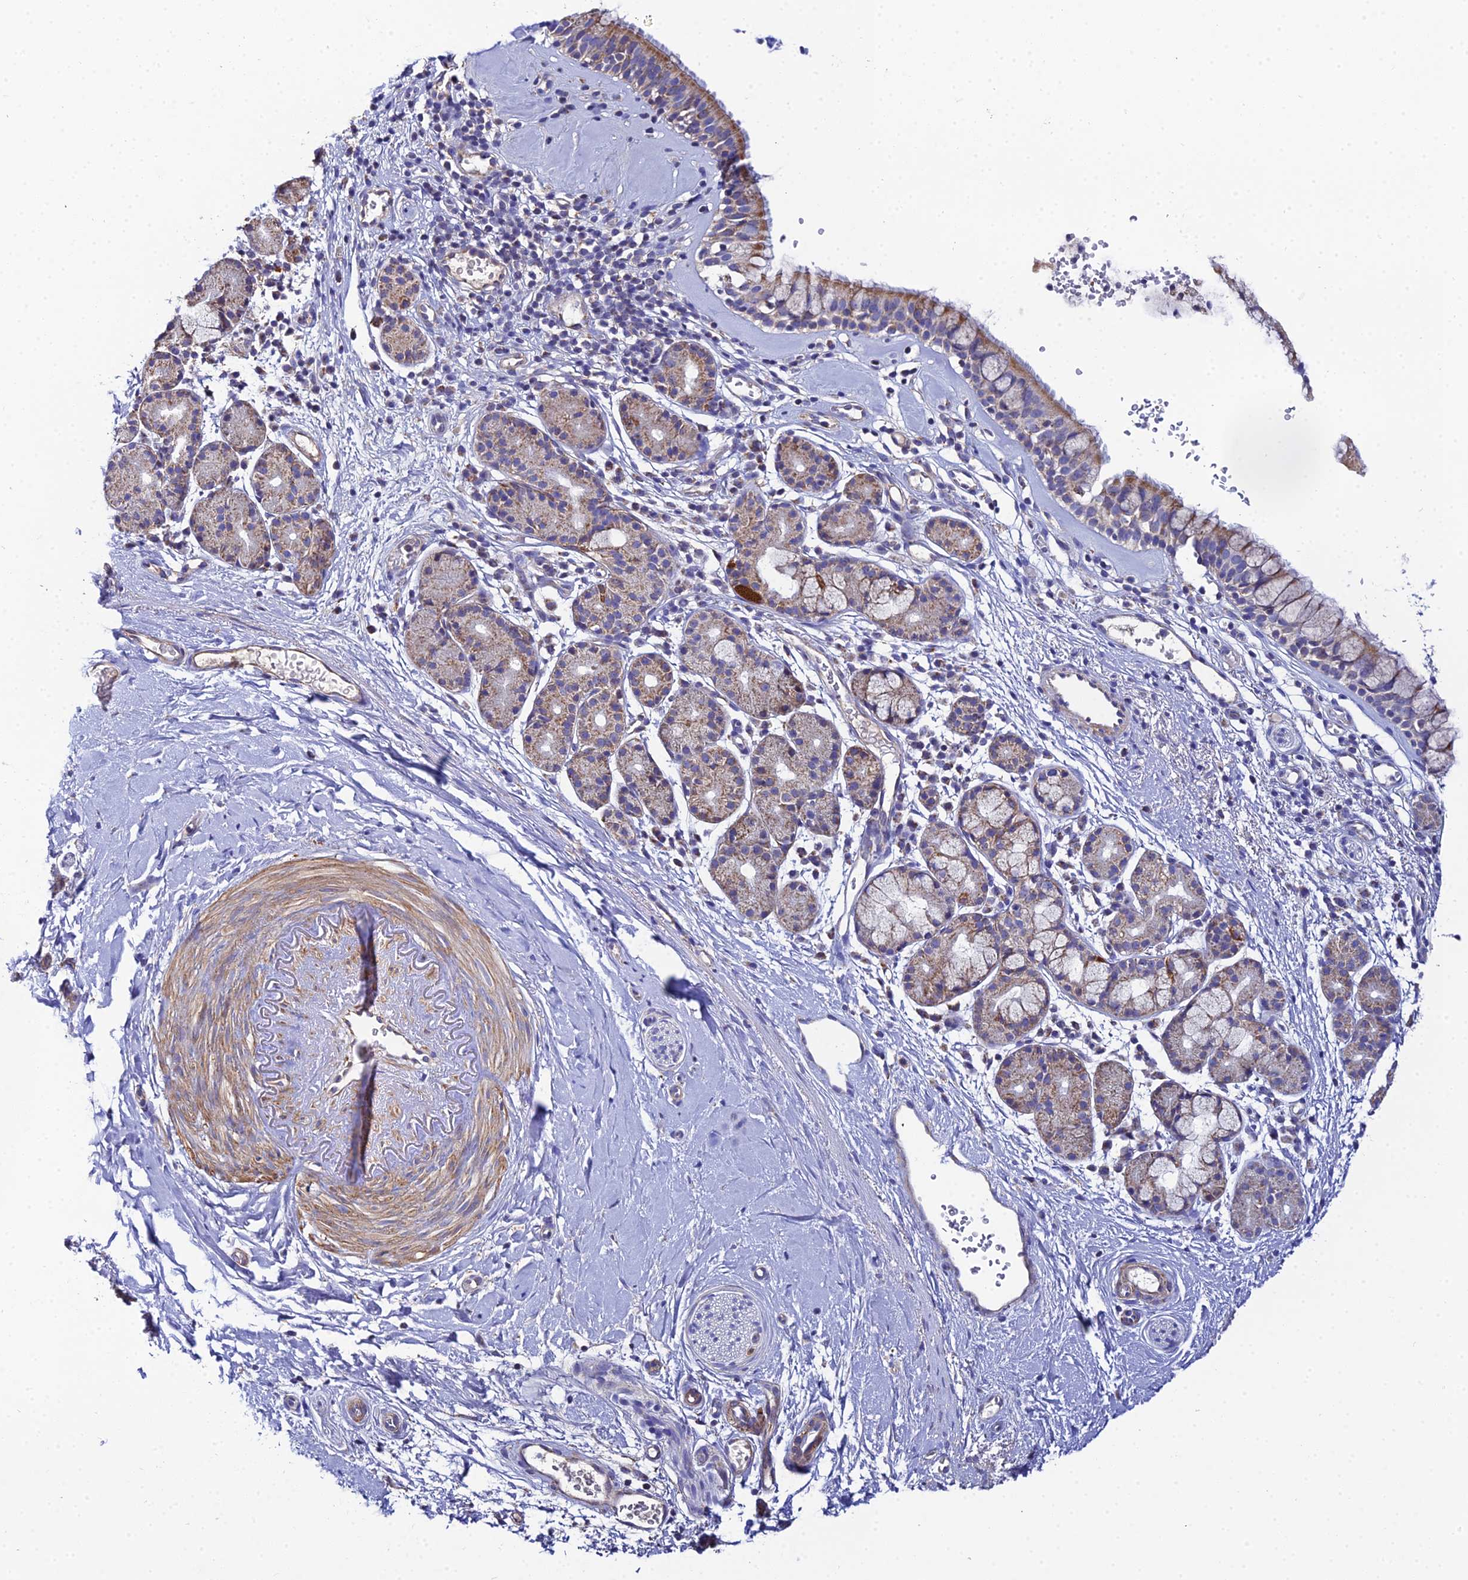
{"staining": {"intensity": "moderate", "quantity": "<25%", "location": "cytoplasmic/membranous"}, "tissue": "nasopharynx", "cell_type": "Respiratory epithelial cells", "image_type": "normal", "snomed": [{"axis": "morphology", "description": "Normal tissue, NOS"}, {"axis": "topography", "description": "Nasopharynx"}], "caption": "This micrograph displays benign nasopharynx stained with immunohistochemistry to label a protein in brown. The cytoplasmic/membranous of respiratory epithelial cells show moderate positivity for the protein. Nuclei are counter-stained blue.", "gene": "ACOT1", "patient": {"sex": "male", "age": 82}}